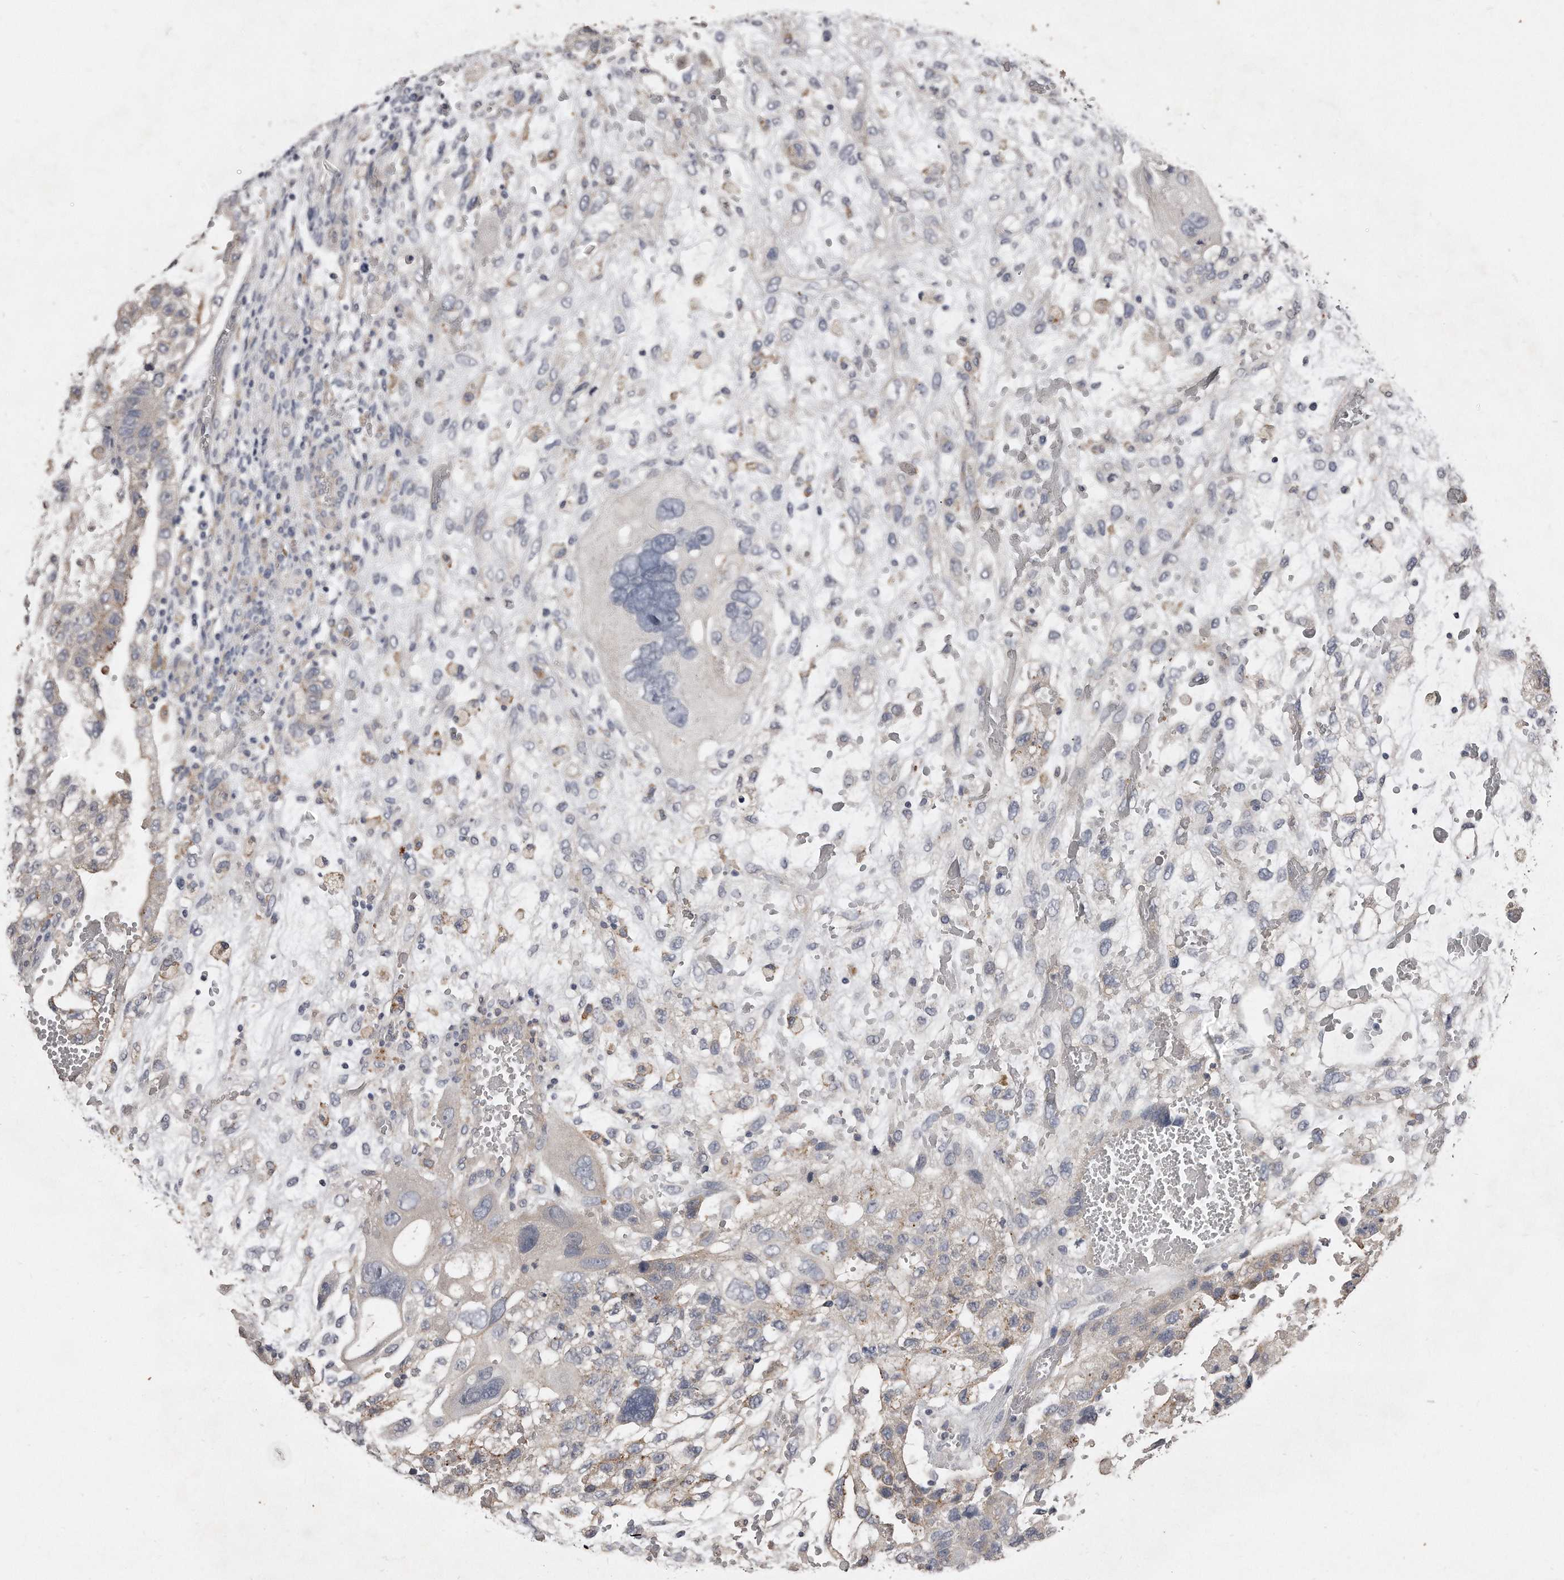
{"staining": {"intensity": "weak", "quantity": "<25%", "location": "cytoplasmic/membranous"}, "tissue": "testis cancer", "cell_type": "Tumor cells", "image_type": "cancer", "snomed": [{"axis": "morphology", "description": "Carcinoma, Embryonal, NOS"}, {"axis": "topography", "description": "Testis"}], "caption": "This is a histopathology image of IHC staining of testis embryonal carcinoma, which shows no positivity in tumor cells.", "gene": "LMOD1", "patient": {"sex": "male", "age": 36}}